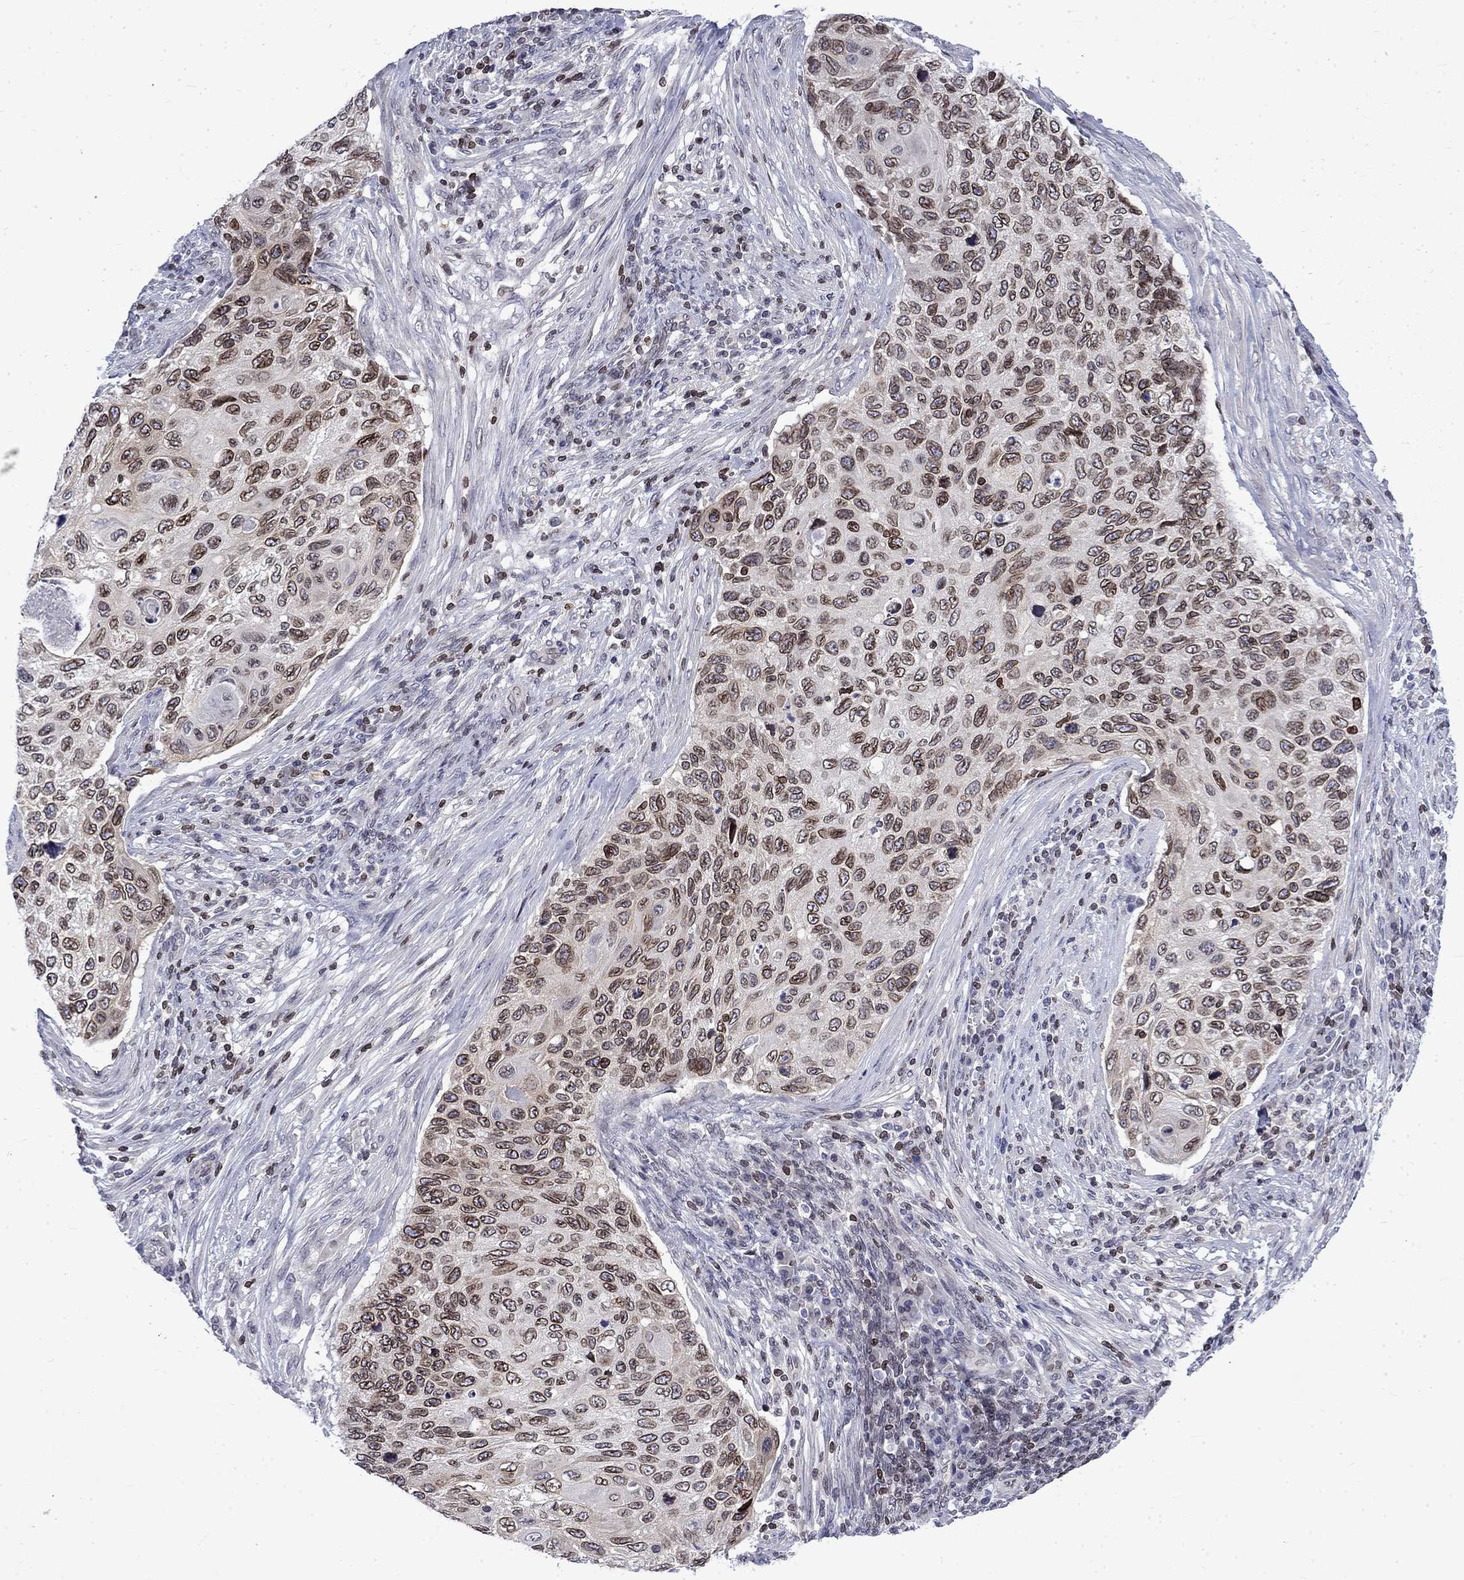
{"staining": {"intensity": "moderate", "quantity": "25%-75%", "location": "nuclear"}, "tissue": "cervical cancer", "cell_type": "Tumor cells", "image_type": "cancer", "snomed": [{"axis": "morphology", "description": "Squamous cell carcinoma, NOS"}, {"axis": "topography", "description": "Cervix"}], "caption": "Protein staining of cervical squamous cell carcinoma tissue reveals moderate nuclear expression in approximately 25%-75% of tumor cells.", "gene": "SLA", "patient": {"sex": "female", "age": 70}}